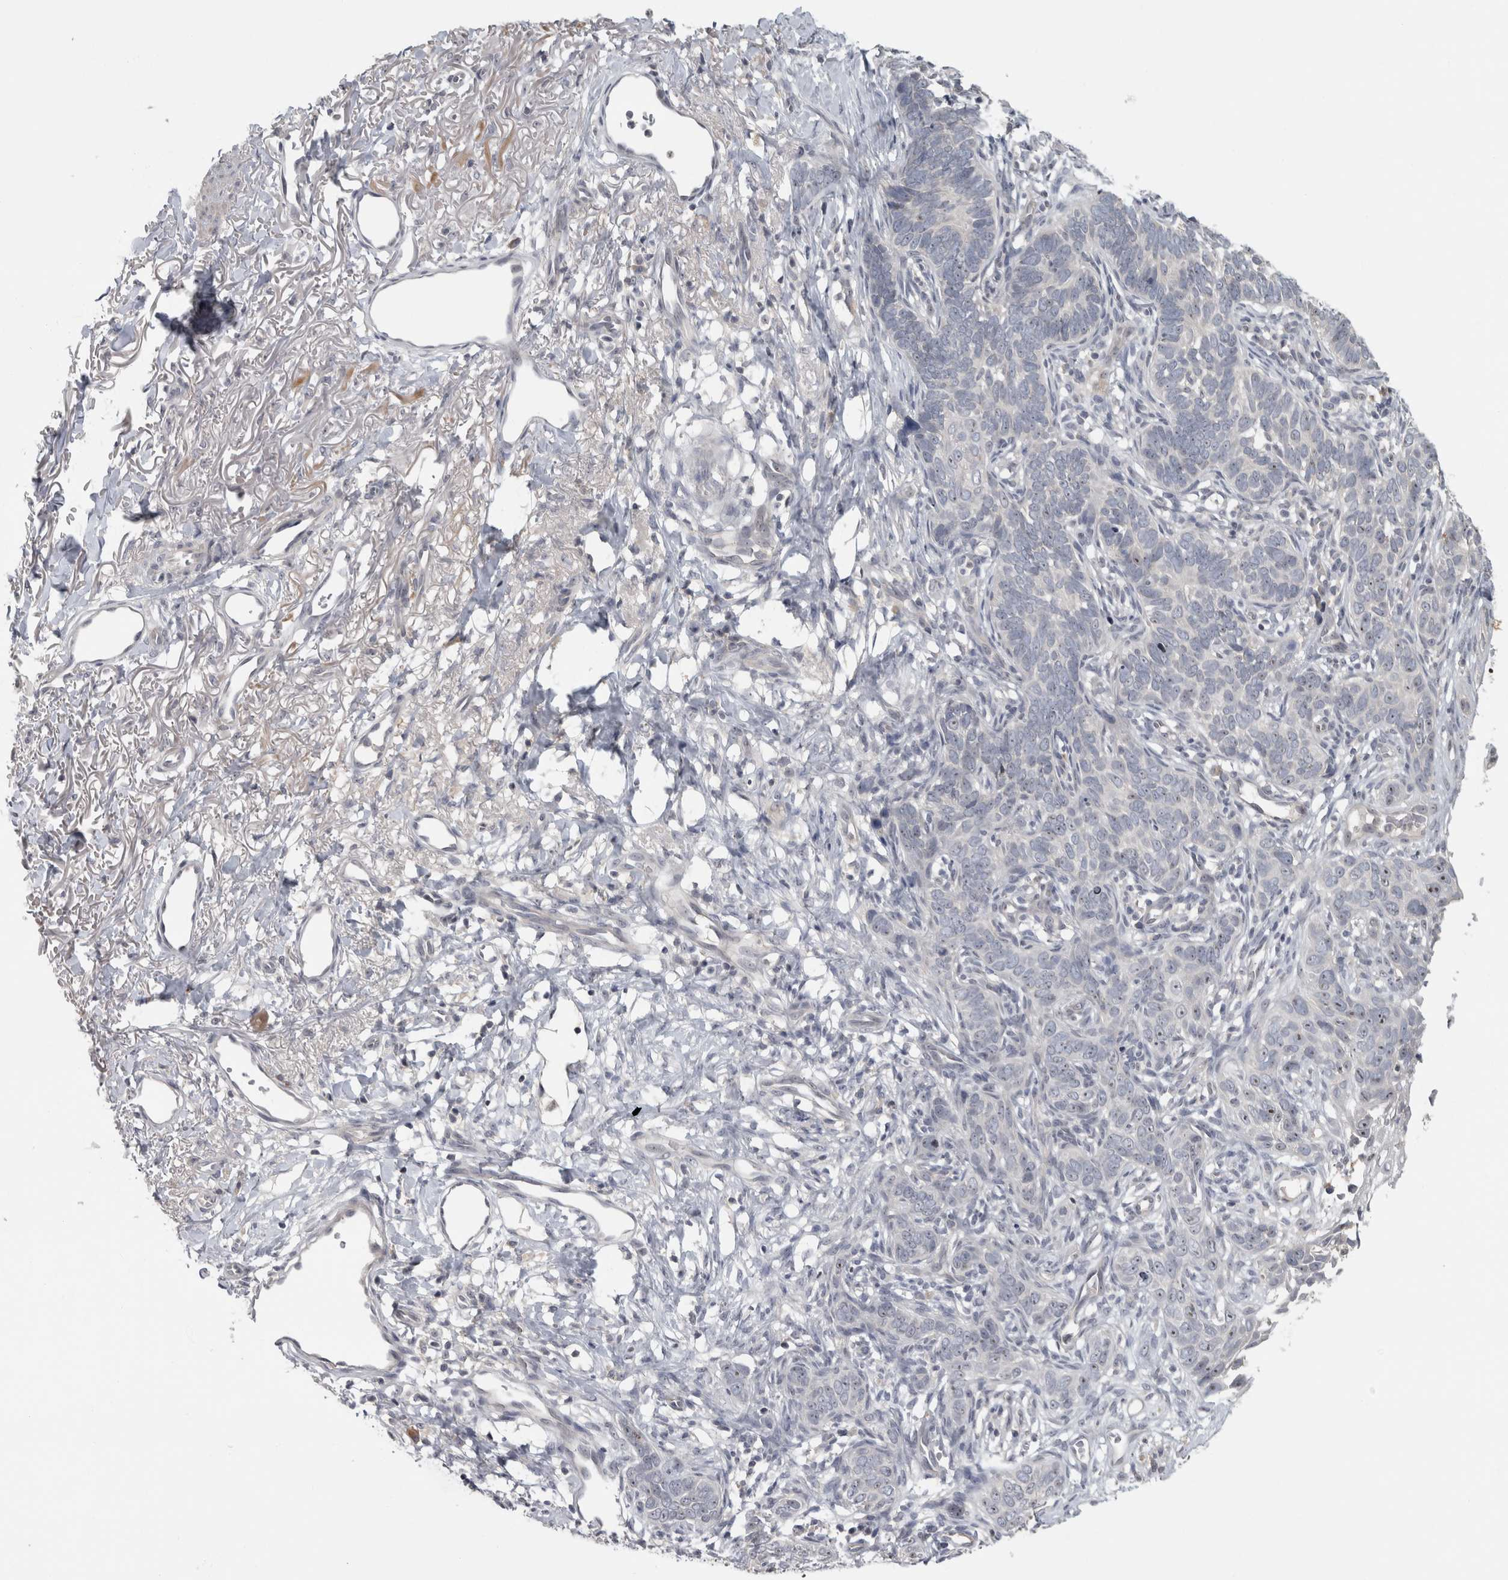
{"staining": {"intensity": "moderate", "quantity": "<25%", "location": "nuclear"}, "tissue": "skin cancer", "cell_type": "Tumor cells", "image_type": "cancer", "snomed": [{"axis": "morphology", "description": "Normal tissue, NOS"}, {"axis": "morphology", "description": "Basal cell carcinoma"}, {"axis": "topography", "description": "Skin"}], "caption": "Tumor cells reveal low levels of moderate nuclear positivity in approximately <25% of cells in basal cell carcinoma (skin). The protein is stained brown, and the nuclei are stained in blue (DAB (3,3'-diaminobenzidine) IHC with brightfield microscopy, high magnification).", "gene": "RBM28", "patient": {"sex": "male", "age": 77}}